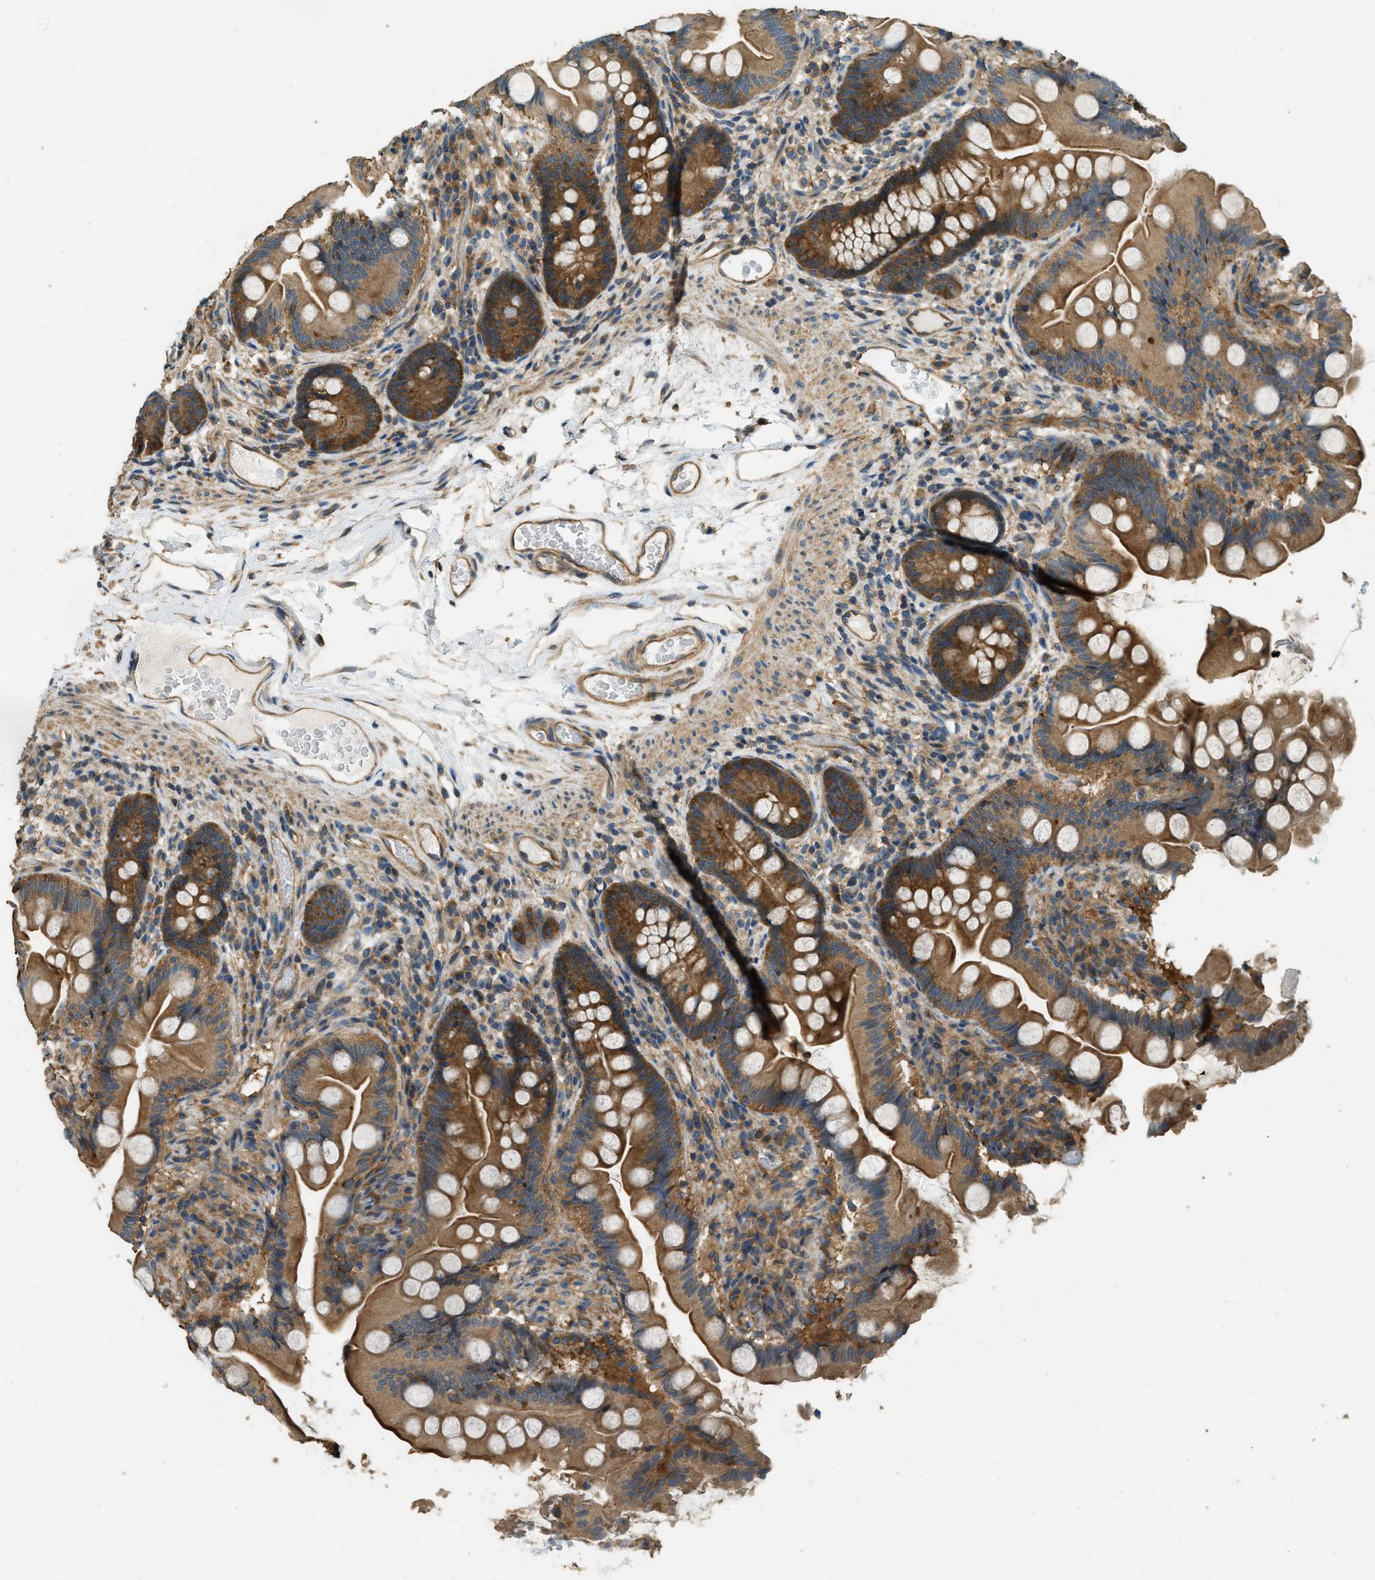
{"staining": {"intensity": "strong", "quantity": ">75%", "location": "cytoplasmic/membranous"}, "tissue": "small intestine", "cell_type": "Glandular cells", "image_type": "normal", "snomed": [{"axis": "morphology", "description": "Normal tissue, NOS"}, {"axis": "topography", "description": "Small intestine"}], "caption": "Immunohistochemistry (IHC) photomicrograph of normal small intestine: human small intestine stained using IHC reveals high levels of strong protein expression localized specifically in the cytoplasmic/membranous of glandular cells, appearing as a cytoplasmic/membranous brown color.", "gene": "MARS1", "patient": {"sex": "female", "age": 56}}